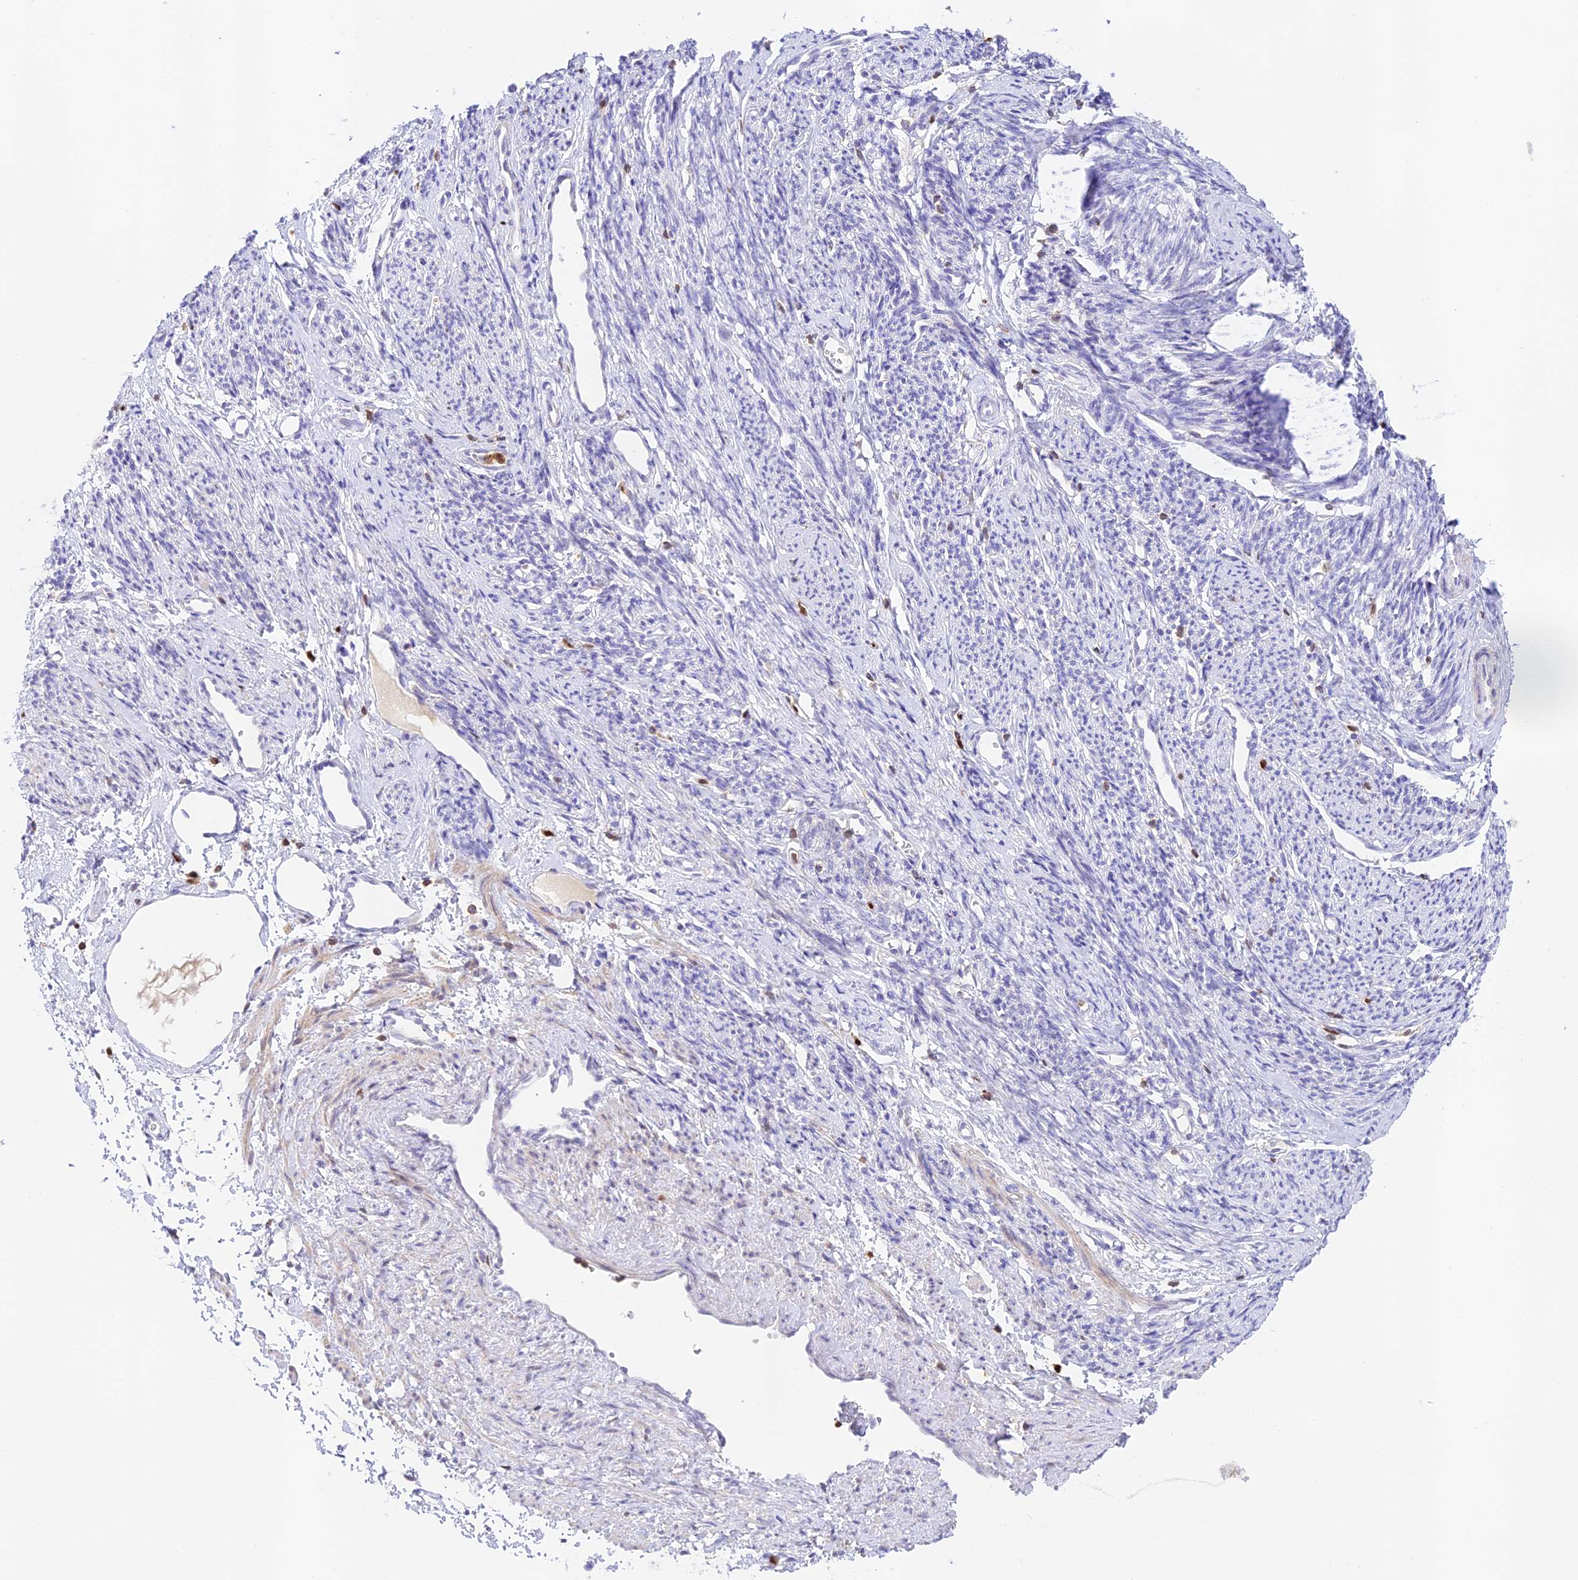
{"staining": {"intensity": "negative", "quantity": "none", "location": "none"}, "tissue": "smooth muscle", "cell_type": "Smooth muscle cells", "image_type": "normal", "snomed": [{"axis": "morphology", "description": "Normal tissue, NOS"}, {"axis": "topography", "description": "Smooth muscle"}, {"axis": "topography", "description": "Uterus"}], "caption": "Smooth muscle cells are negative for protein expression in benign human smooth muscle.", "gene": "DENND1C", "patient": {"sex": "female", "age": 59}}